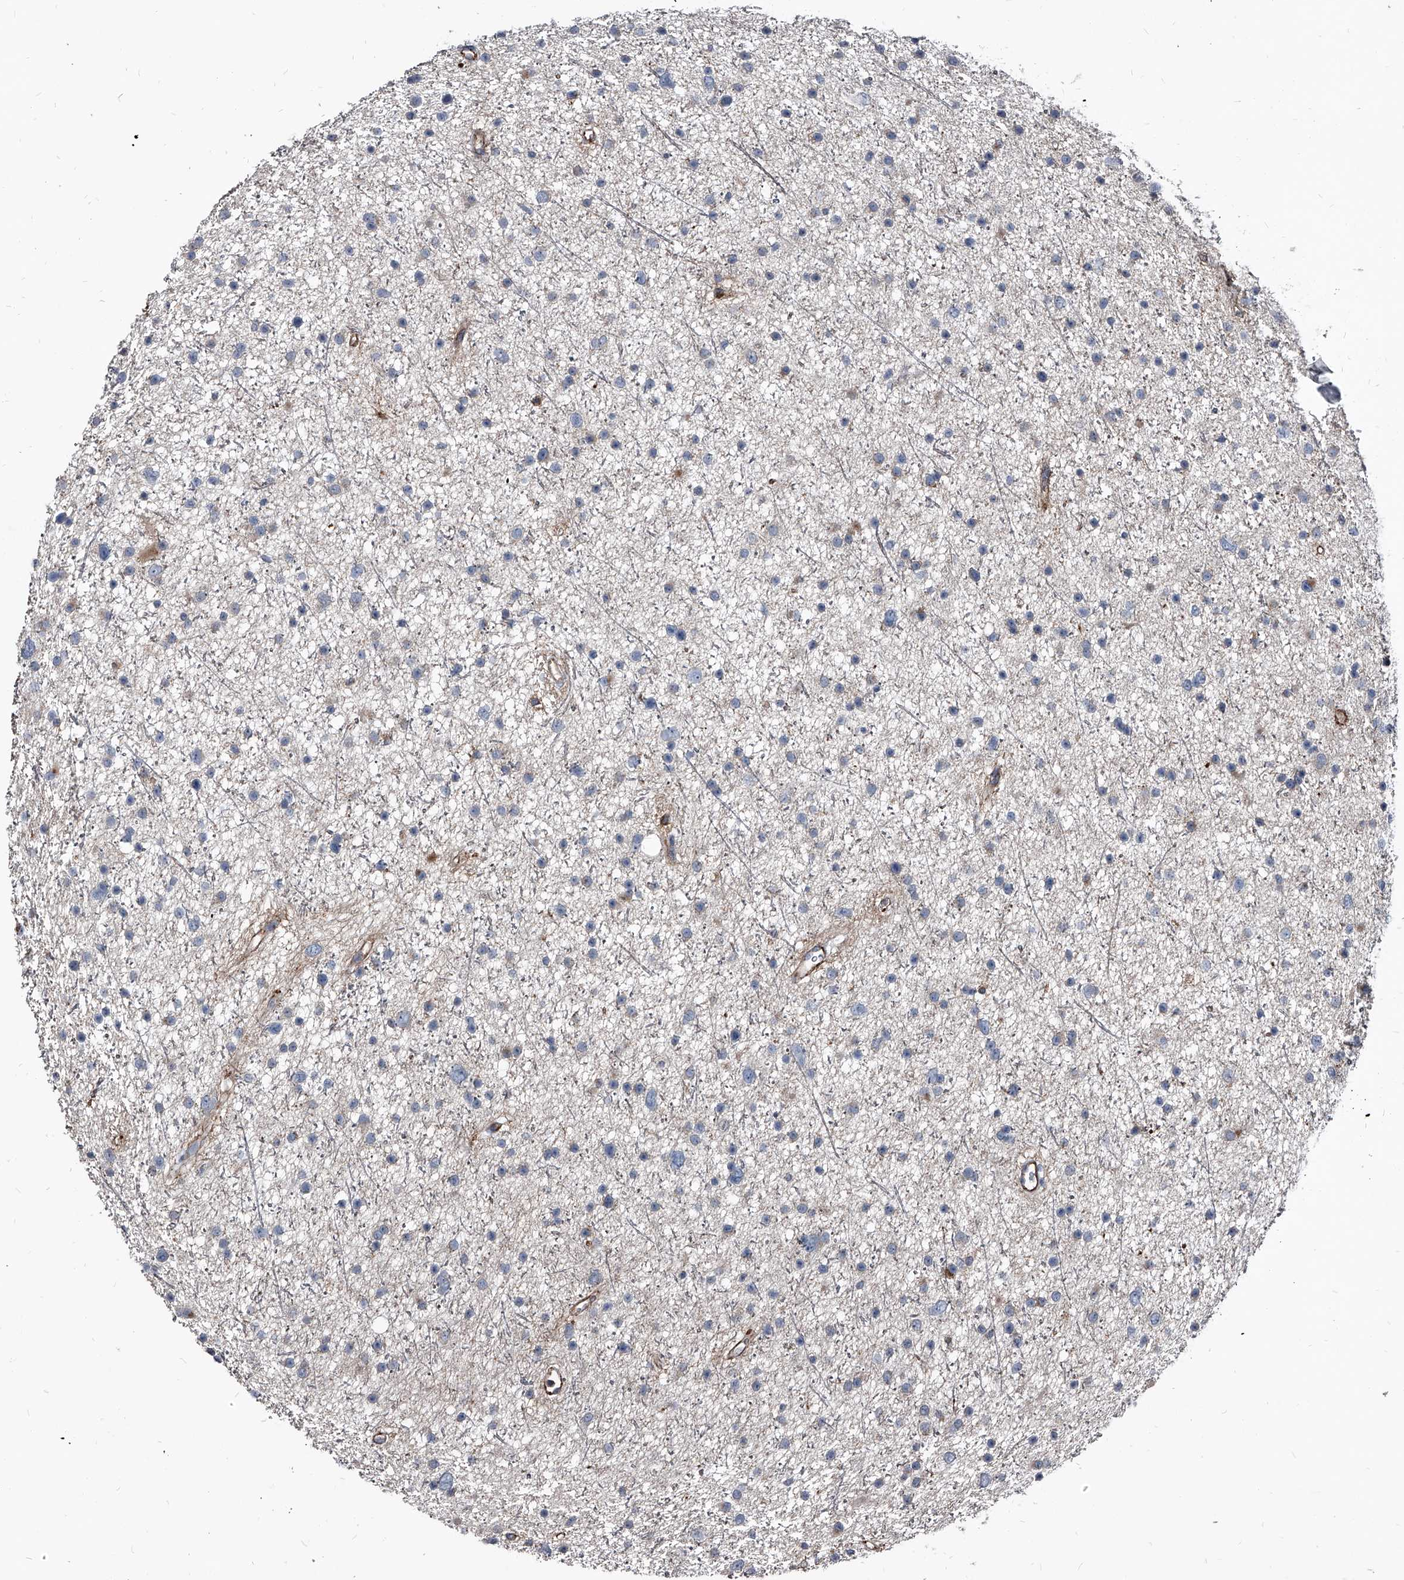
{"staining": {"intensity": "negative", "quantity": "none", "location": "none"}, "tissue": "glioma", "cell_type": "Tumor cells", "image_type": "cancer", "snomed": [{"axis": "morphology", "description": "Glioma, malignant, Low grade"}, {"axis": "topography", "description": "Cerebral cortex"}], "caption": "DAB (3,3'-diaminobenzidine) immunohistochemical staining of glioma displays no significant expression in tumor cells.", "gene": "PGLYRP3", "patient": {"sex": "female", "age": 39}}